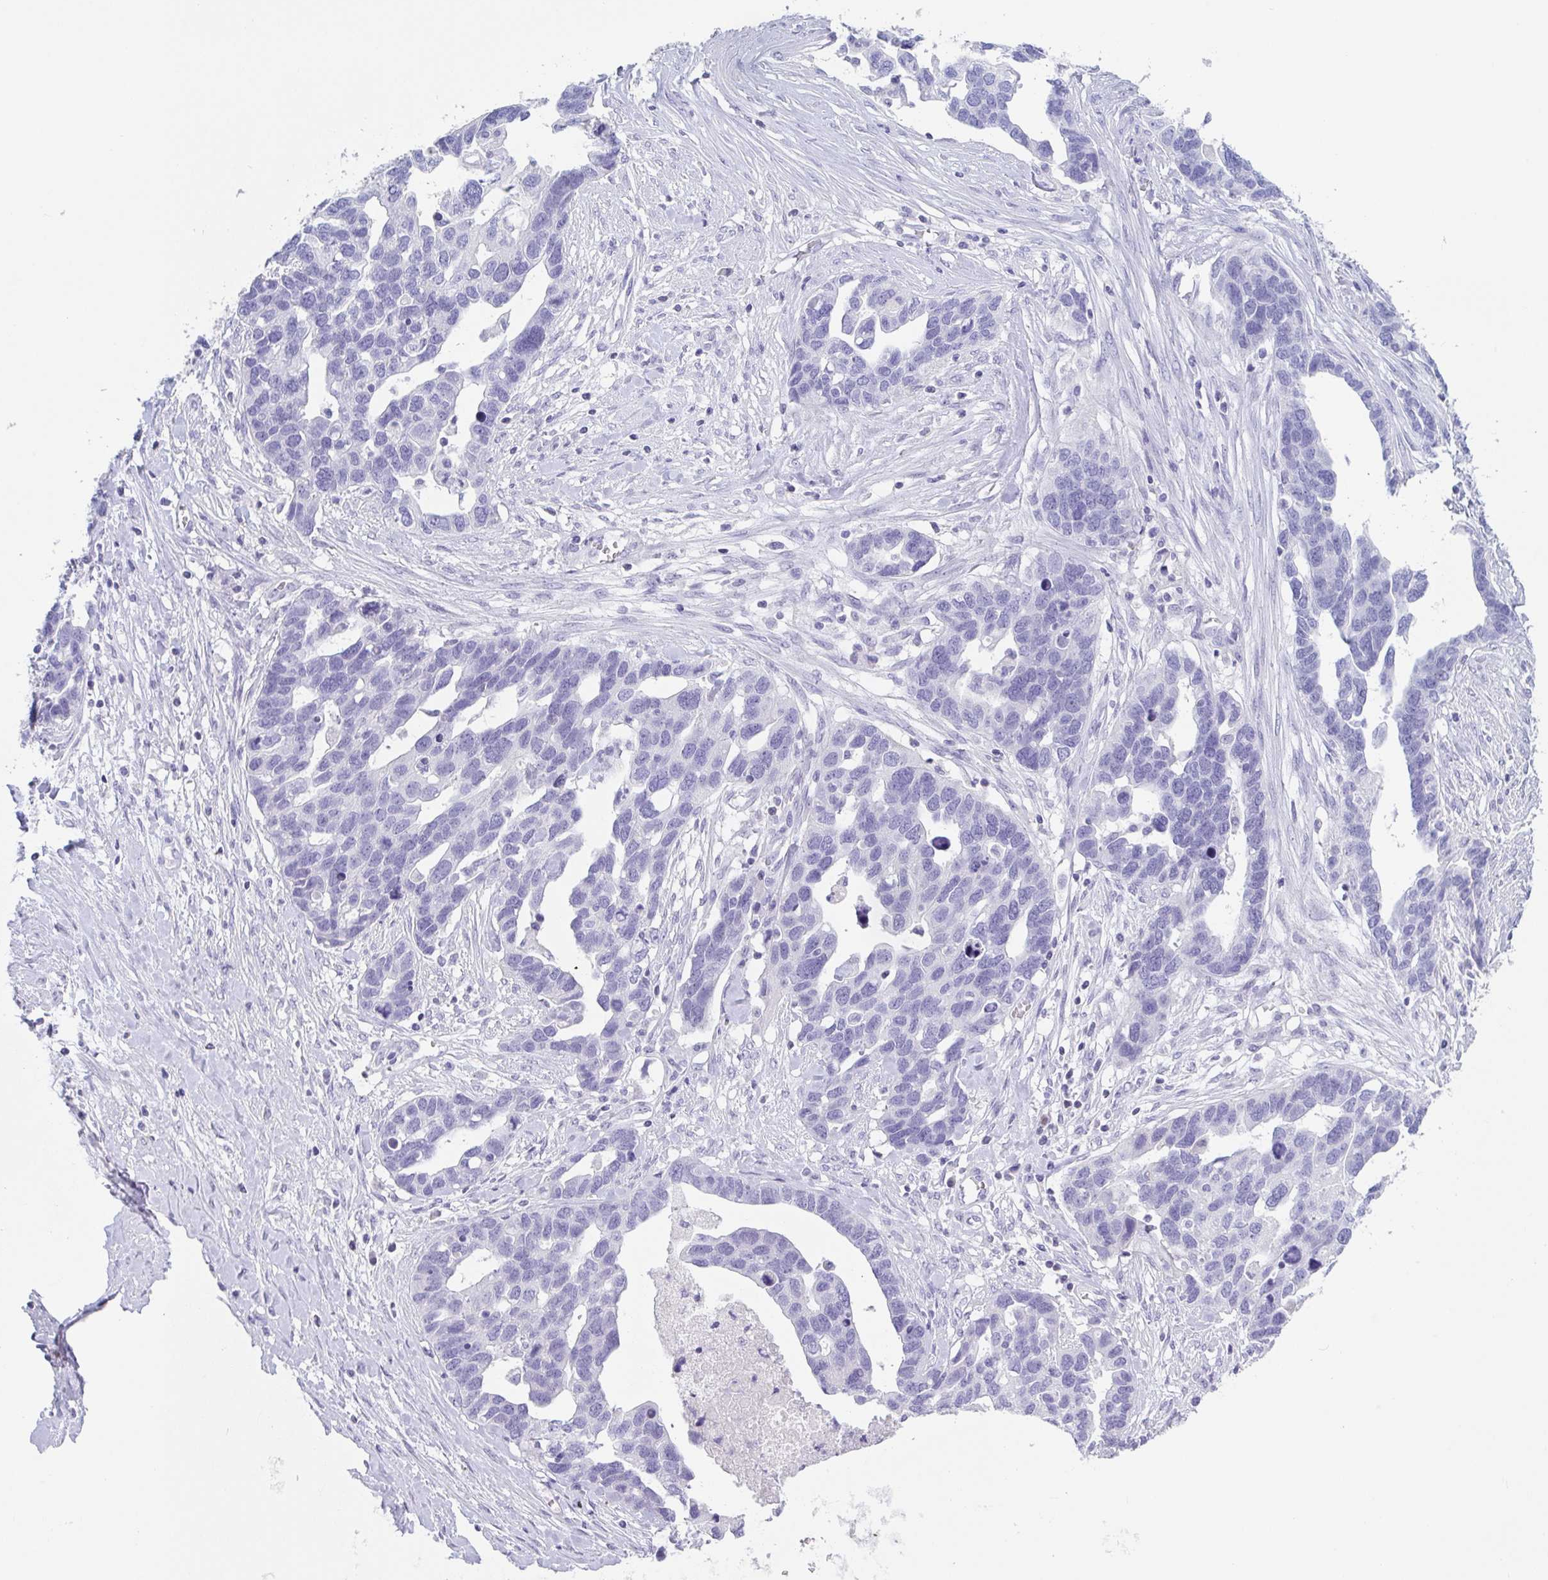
{"staining": {"intensity": "negative", "quantity": "none", "location": "none"}, "tissue": "ovarian cancer", "cell_type": "Tumor cells", "image_type": "cancer", "snomed": [{"axis": "morphology", "description": "Cystadenocarcinoma, serous, NOS"}, {"axis": "topography", "description": "Ovary"}], "caption": "This is a histopathology image of IHC staining of ovarian cancer, which shows no expression in tumor cells.", "gene": "PLA2G1B", "patient": {"sex": "female", "age": 54}}